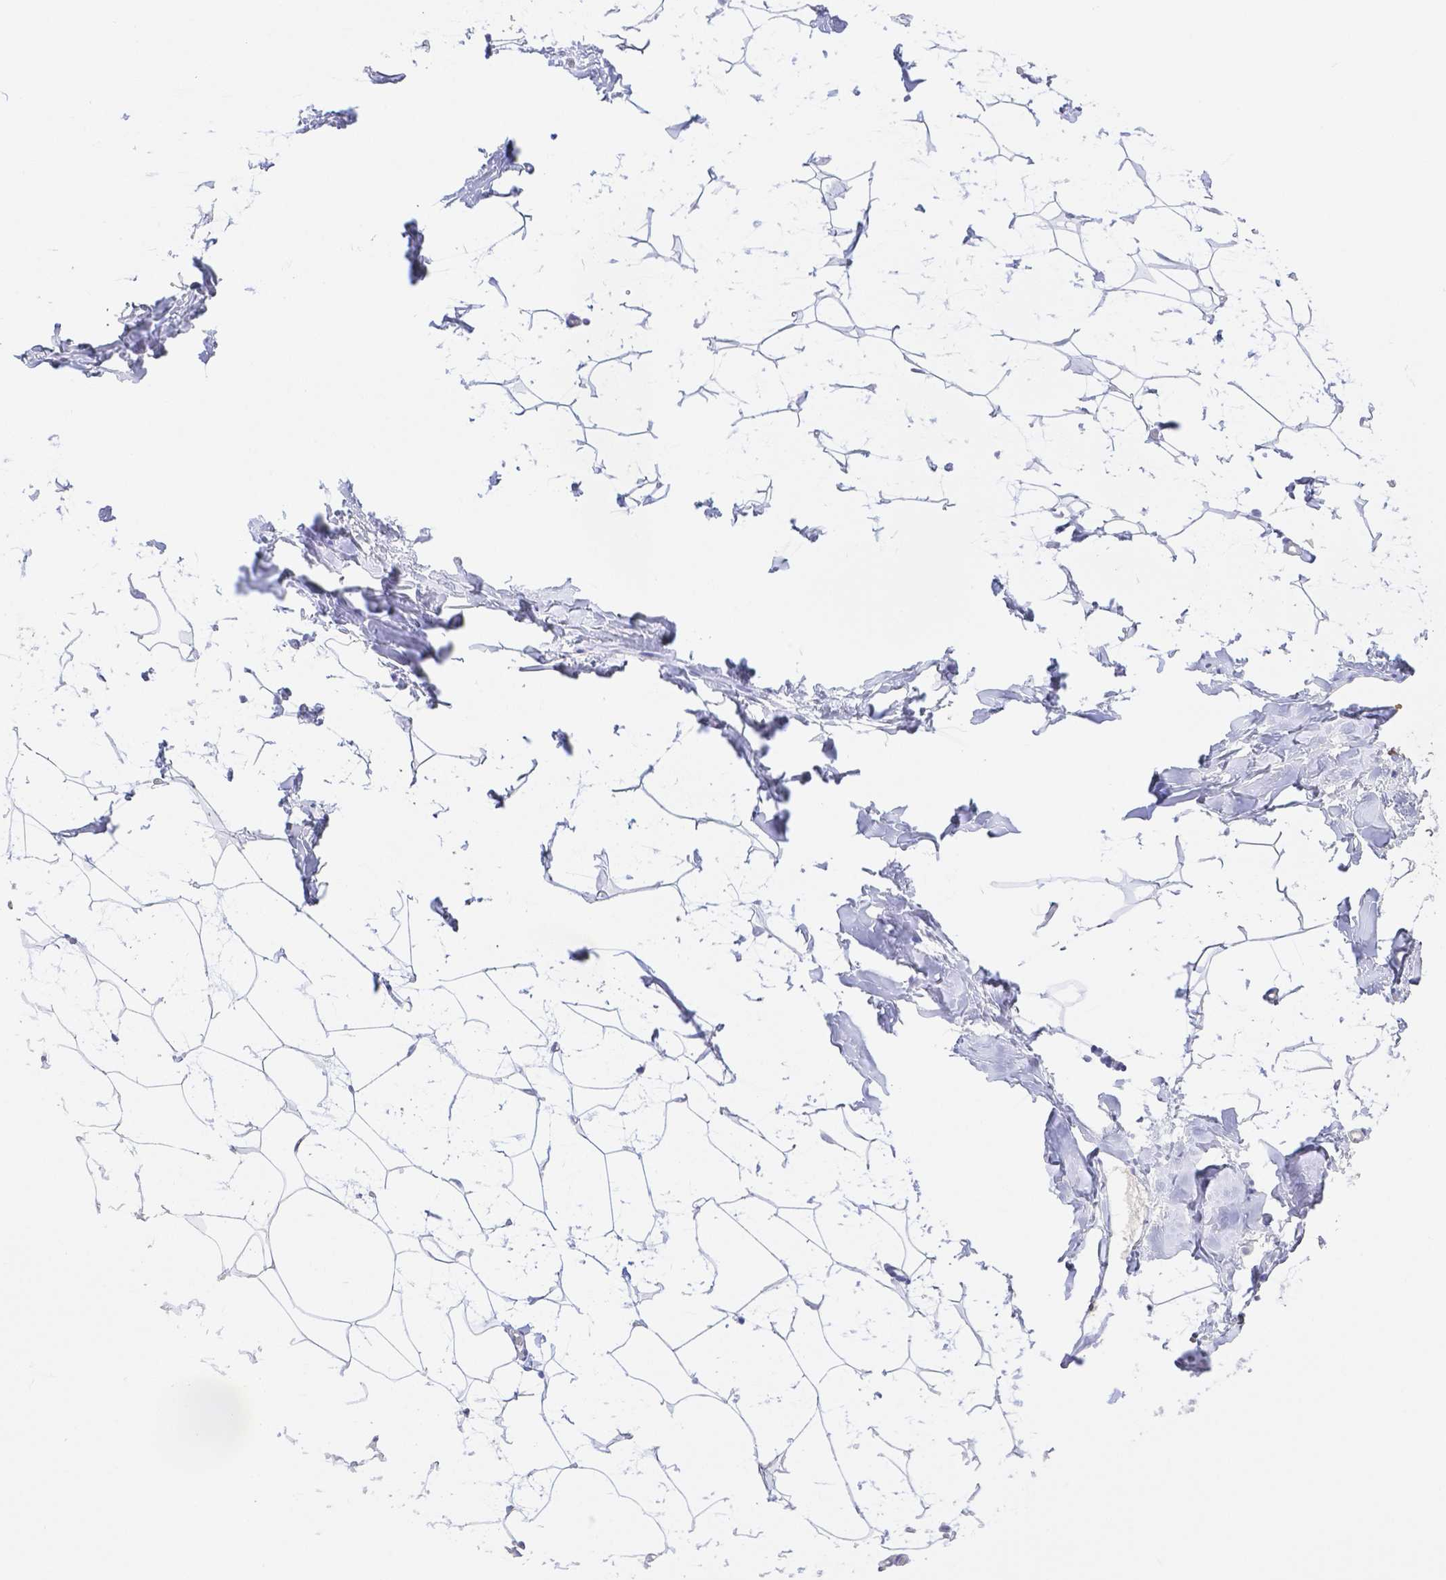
{"staining": {"intensity": "negative", "quantity": "none", "location": "none"}, "tissue": "breast", "cell_type": "Adipocytes", "image_type": "normal", "snomed": [{"axis": "morphology", "description": "Normal tissue, NOS"}, {"axis": "topography", "description": "Breast"}], "caption": "High magnification brightfield microscopy of unremarkable breast stained with DAB (3,3'-diaminobenzidine) (brown) and counterstained with hematoxylin (blue): adipocytes show no significant positivity.", "gene": "ZG16B", "patient": {"sex": "female", "age": 32}}